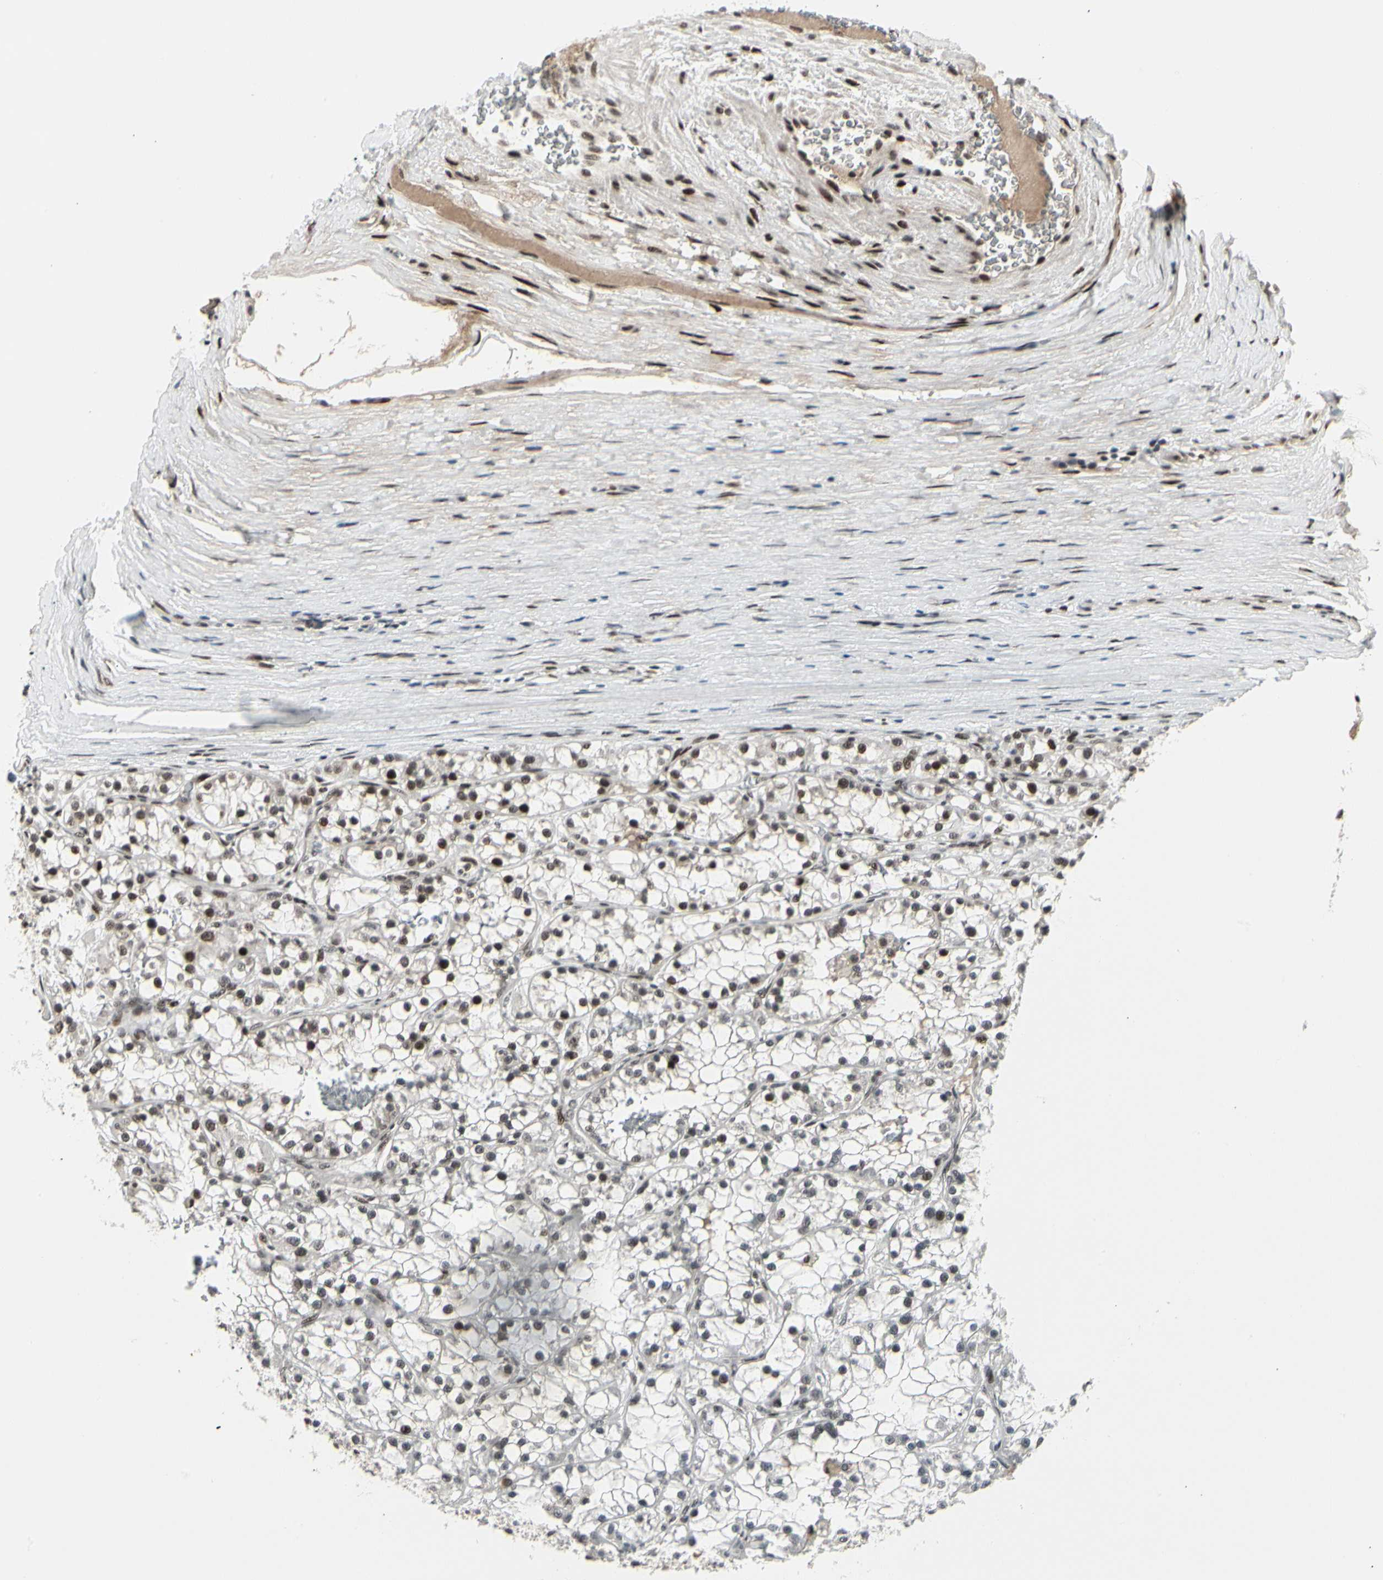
{"staining": {"intensity": "strong", "quantity": "25%-75%", "location": "nuclear"}, "tissue": "renal cancer", "cell_type": "Tumor cells", "image_type": "cancer", "snomed": [{"axis": "morphology", "description": "Adenocarcinoma, NOS"}, {"axis": "topography", "description": "Kidney"}], "caption": "Tumor cells display high levels of strong nuclear staining in approximately 25%-75% of cells in human adenocarcinoma (renal). (DAB (3,3'-diaminobenzidine) = brown stain, brightfield microscopy at high magnification).", "gene": "FOXJ2", "patient": {"sex": "female", "age": 52}}